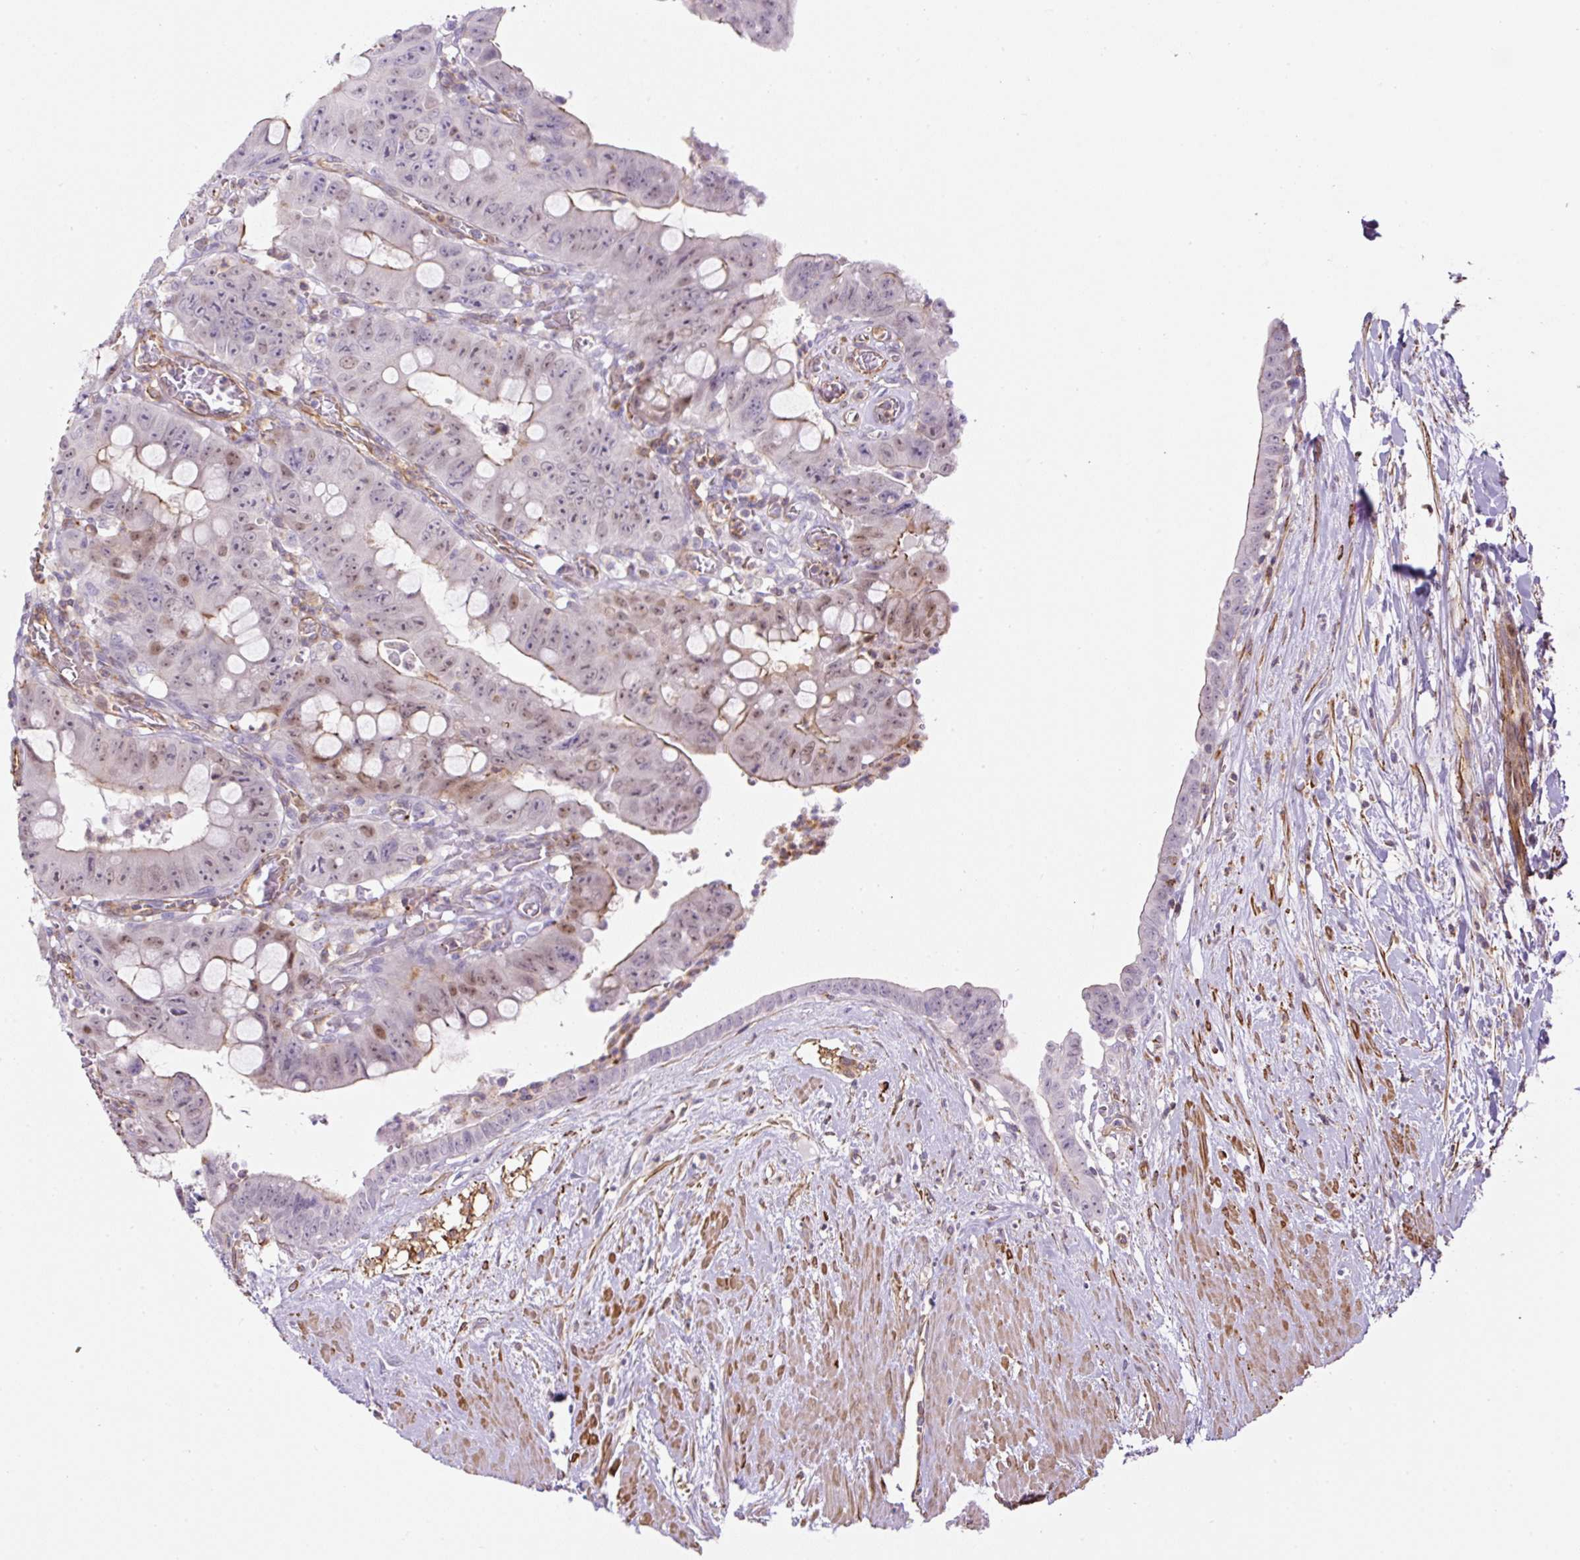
{"staining": {"intensity": "moderate", "quantity": "<25%", "location": "cytoplasmic/membranous,nuclear"}, "tissue": "colorectal cancer", "cell_type": "Tumor cells", "image_type": "cancer", "snomed": [{"axis": "morphology", "description": "Adenocarcinoma, NOS"}, {"axis": "topography", "description": "Rectum"}], "caption": "Colorectal cancer (adenocarcinoma) stained for a protein (brown) demonstrates moderate cytoplasmic/membranous and nuclear positive staining in approximately <25% of tumor cells.", "gene": "B3GALT5", "patient": {"sex": "male", "age": 78}}